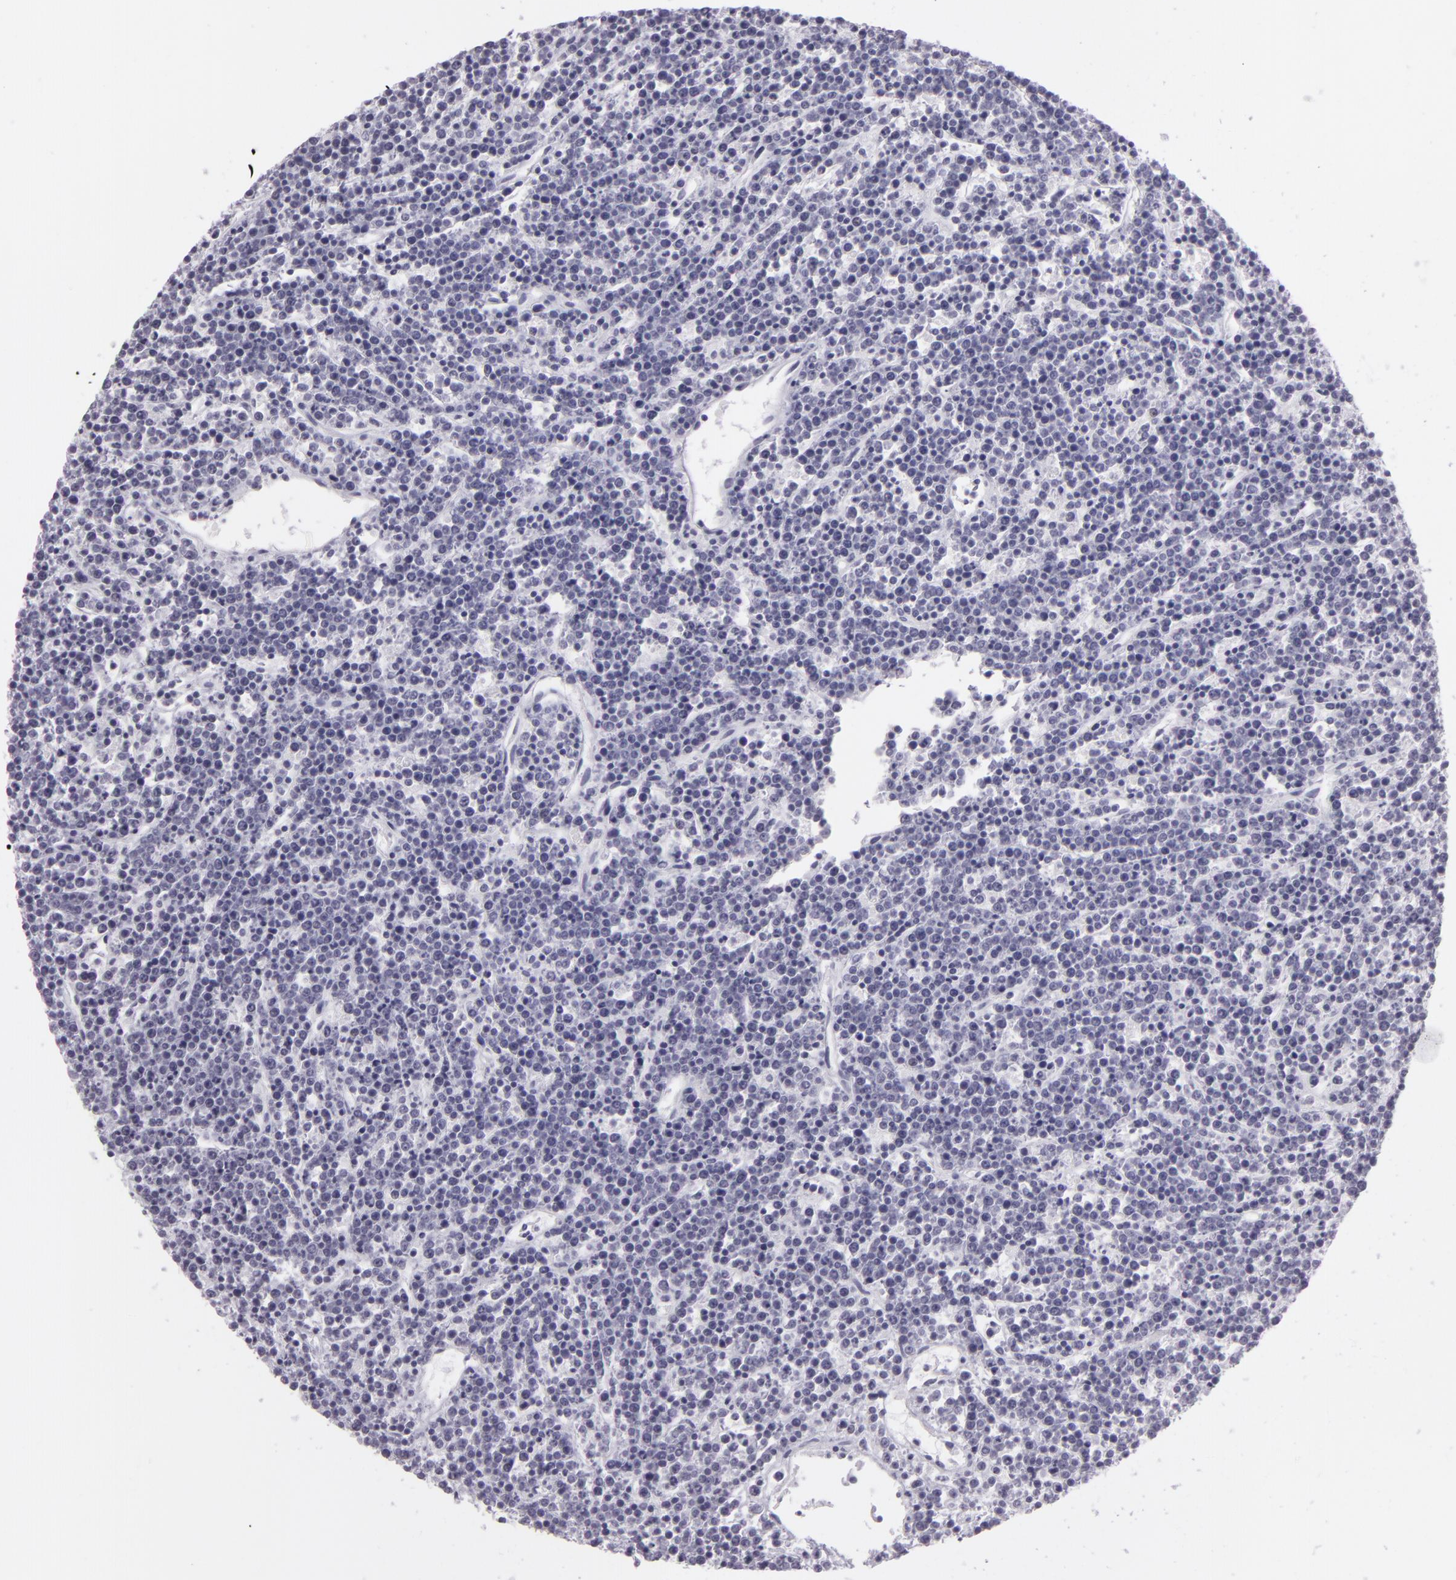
{"staining": {"intensity": "negative", "quantity": "none", "location": "none"}, "tissue": "lymphoma", "cell_type": "Tumor cells", "image_type": "cancer", "snomed": [{"axis": "morphology", "description": "Malignant lymphoma, non-Hodgkin's type, High grade"}, {"axis": "topography", "description": "Ovary"}], "caption": "IHC image of human high-grade malignant lymphoma, non-Hodgkin's type stained for a protein (brown), which exhibits no expression in tumor cells.", "gene": "MCM3", "patient": {"sex": "female", "age": 56}}